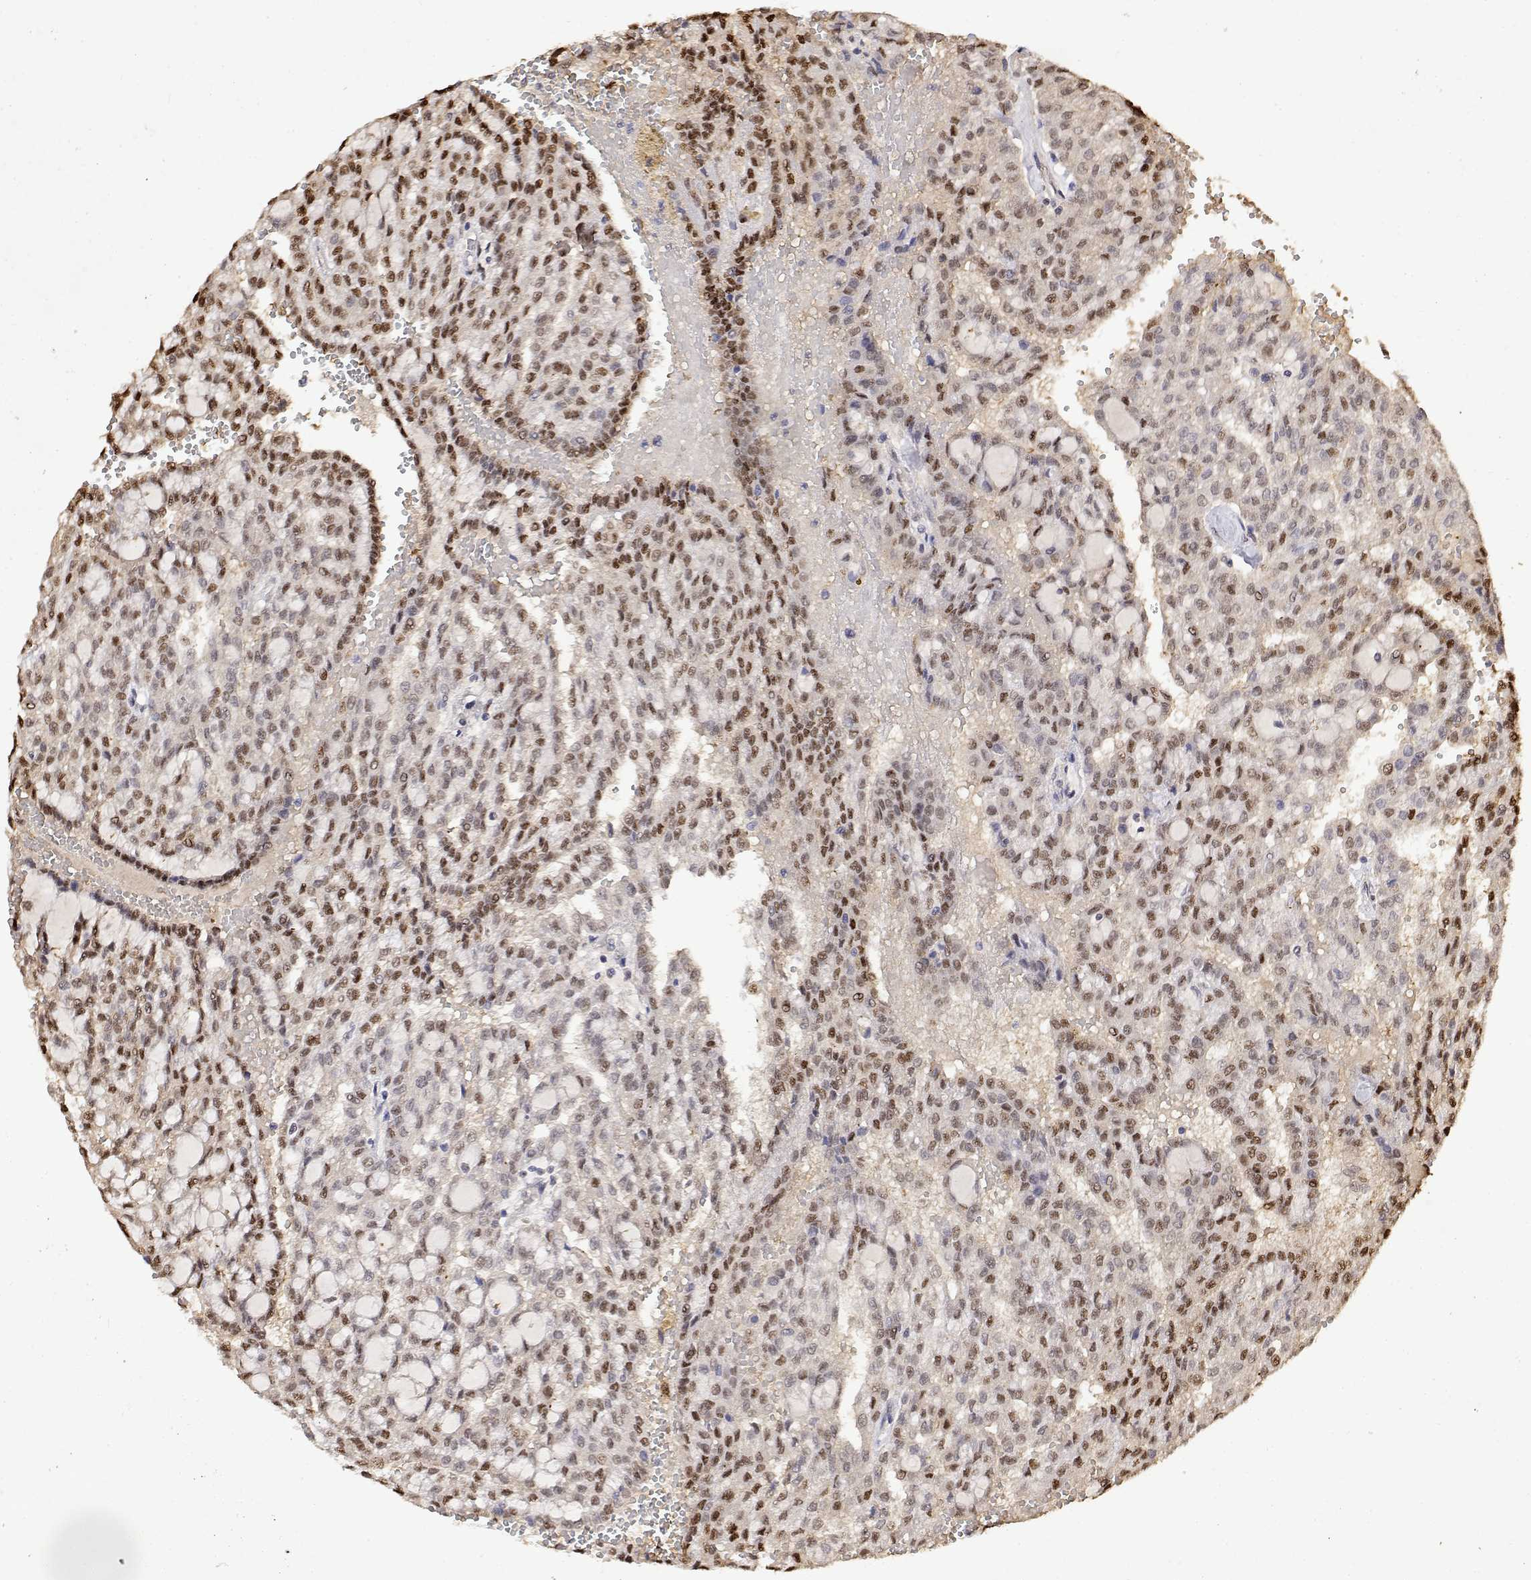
{"staining": {"intensity": "moderate", "quantity": "<25%", "location": "nuclear"}, "tissue": "renal cancer", "cell_type": "Tumor cells", "image_type": "cancer", "snomed": [{"axis": "morphology", "description": "Adenocarcinoma, NOS"}, {"axis": "topography", "description": "Kidney"}], "caption": "Renal cancer was stained to show a protein in brown. There is low levels of moderate nuclear staining in approximately <25% of tumor cells.", "gene": "TPI1", "patient": {"sex": "male", "age": 63}}